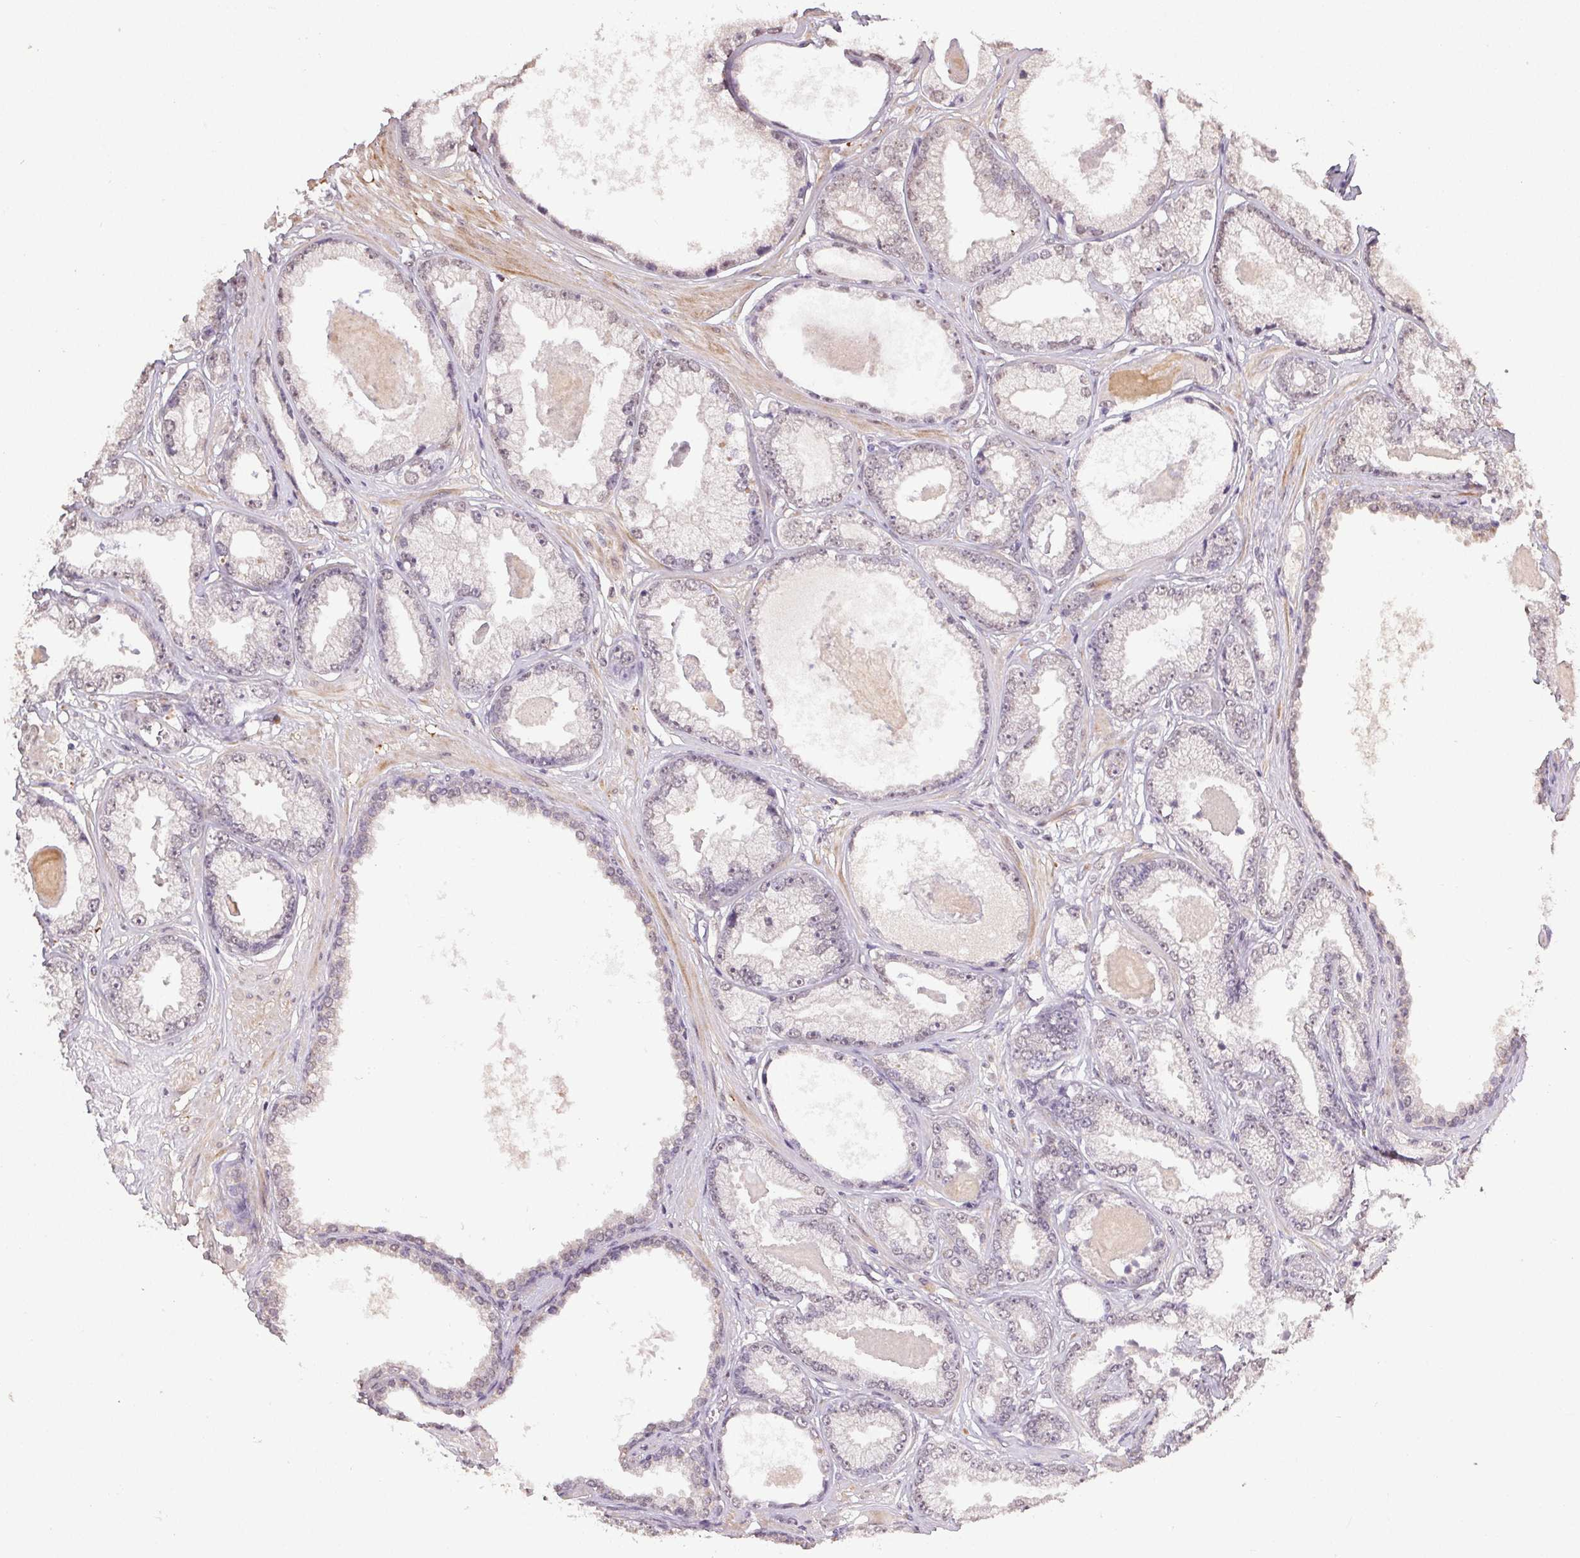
{"staining": {"intensity": "negative", "quantity": "none", "location": "none"}, "tissue": "prostate cancer", "cell_type": "Tumor cells", "image_type": "cancer", "snomed": [{"axis": "morphology", "description": "Adenocarcinoma, Low grade"}, {"axis": "topography", "description": "Prostate"}], "caption": "Tumor cells show no significant protein staining in prostate cancer (adenocarcinoma (low-grade)).", "gene": "PPP4R4", "patient": {"sex": "male", "age": 64}}